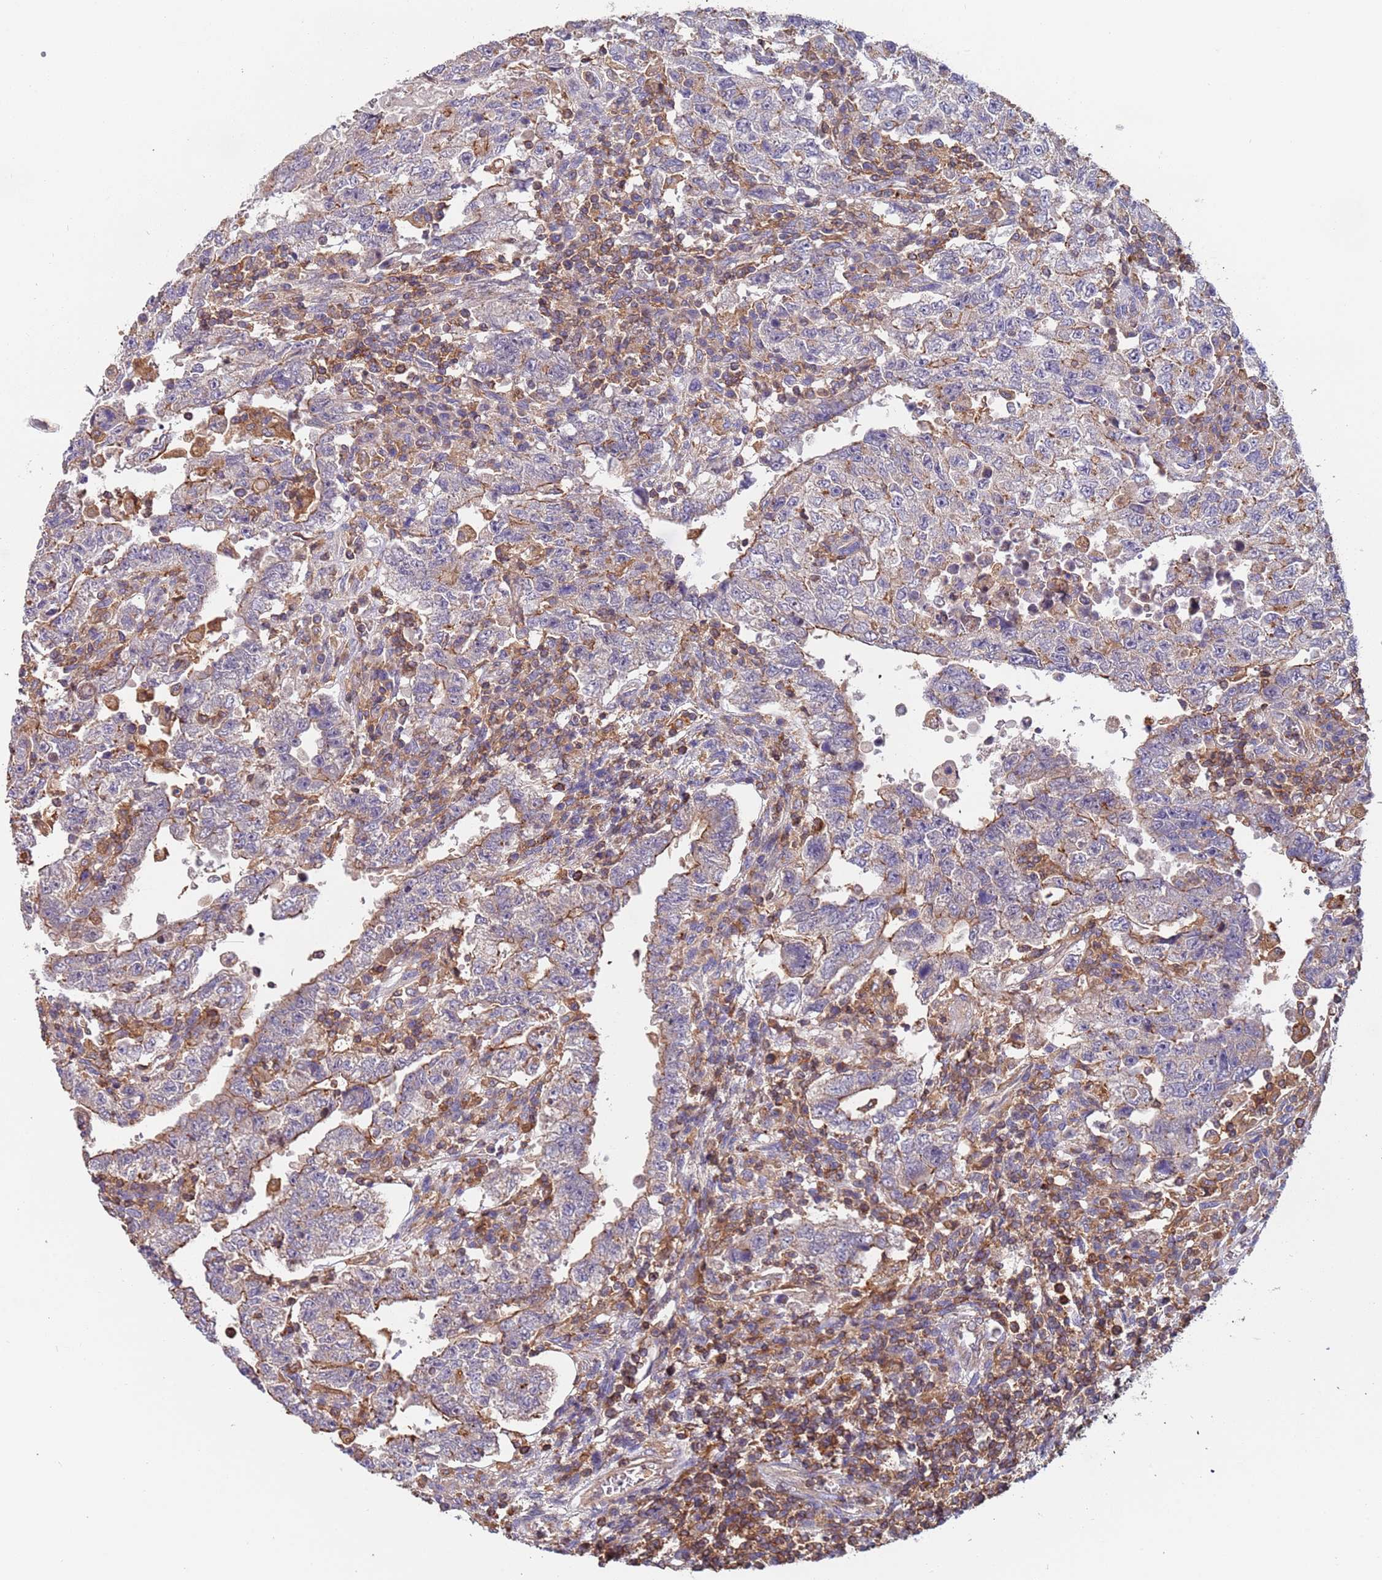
{"staining": {"intensity": "moderate", "quantity": "<25%", "location": "cytoplasmic/membranous"}, "tissue": "testis cancer", "cell_type": "Tumor cells", "image_type": "cancer", "snomed": [{"axis": "morphology", "description": "Carcinoma, Embryonal, NOS"}, {"axis": "topography", "description": "Testis"}], "caption": "Embryonal carcinoma (testis) stained with a protein marker displays moderate staining in tumor cells.", "gene": "SYT4", "patient": {"sex": "male", "age": 26}}